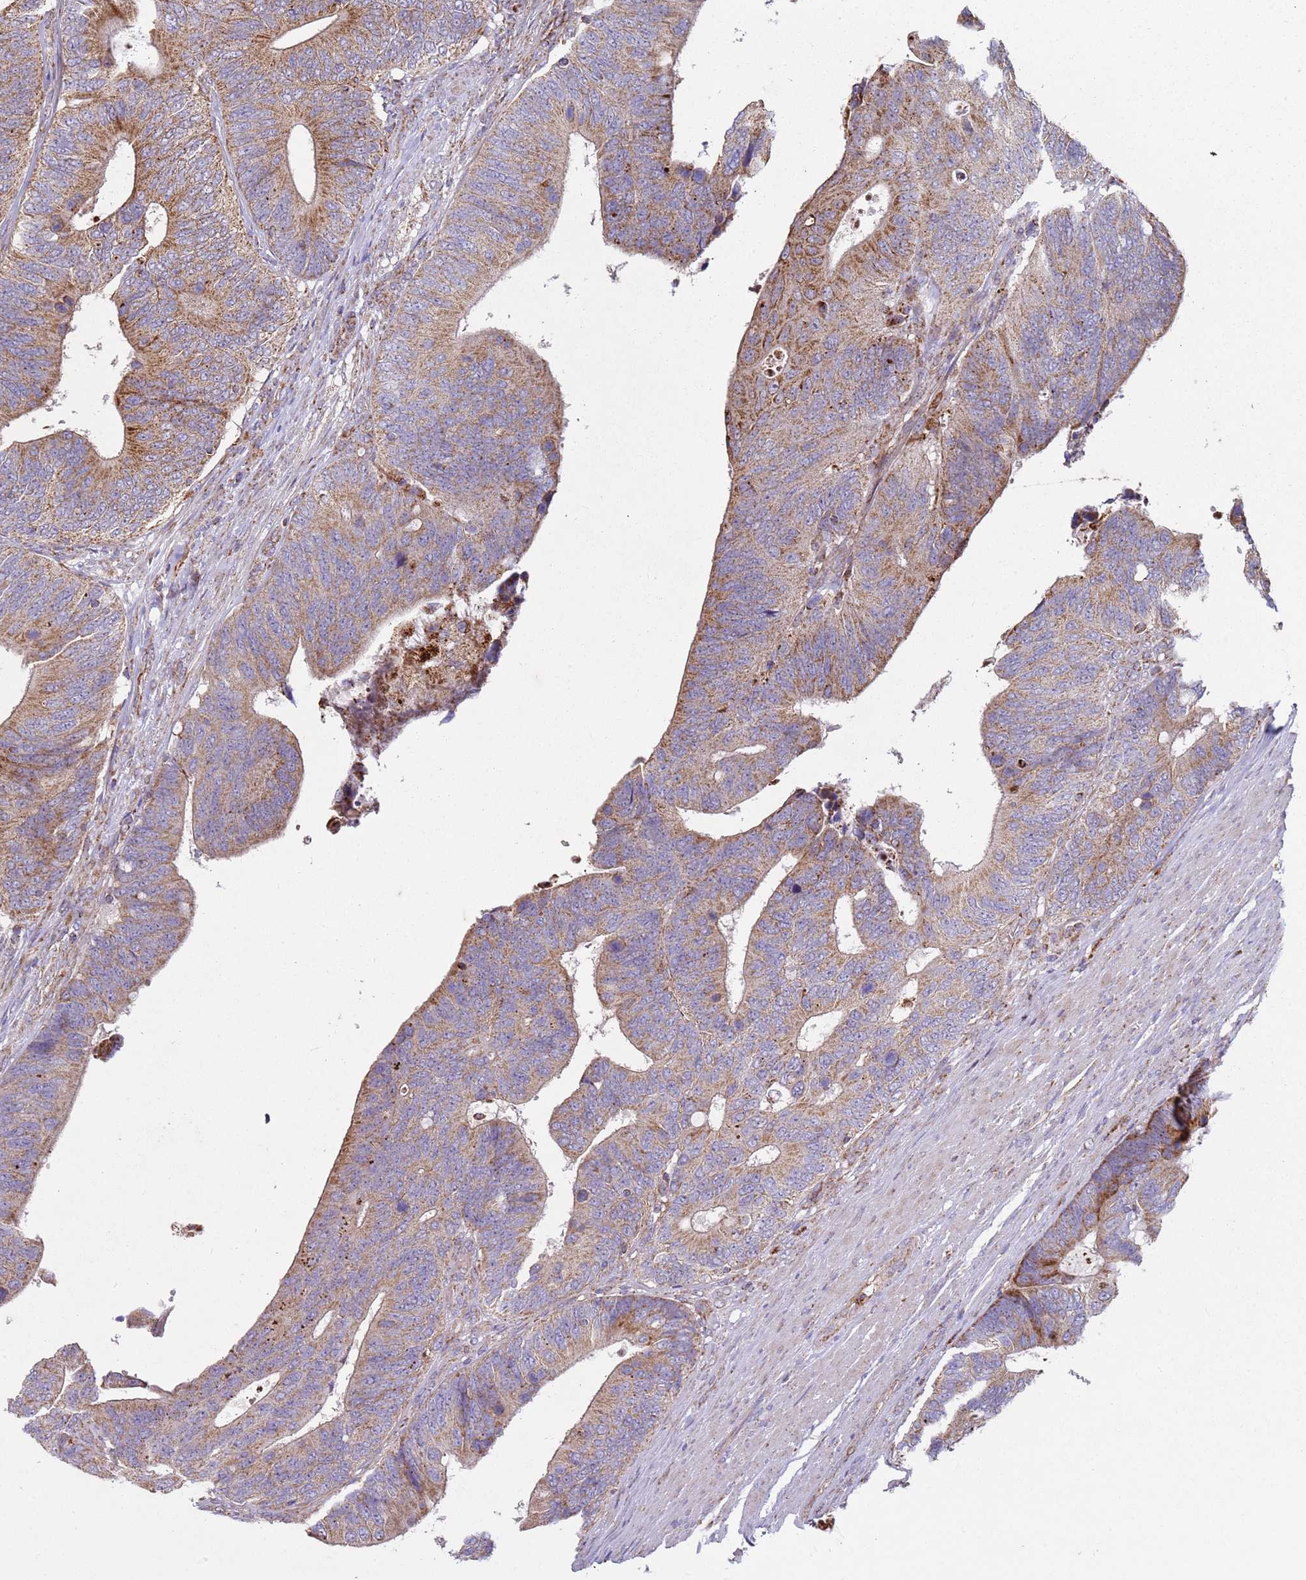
{"staining": {"intensity": "moderate", "quantity": ">75%", "location": "cytoplasmic/membranous"}, "tissue": "colorectal cancer", "cell_type": "Tumor cells", "image_type": "cancer", "snomed": [{"axis": "morphology", "description": "Adenocarcinoma, NOS"}, {"axis": "topography", "description": "Colon"}], "caption": "Approximately >75% of tumor cells in human colorectal cancer (adenocarcinoma) reveal moderate cytoplasmic/membranous protein expression as visualized by brown immunohistochemical staining.", "gene": "FBXO33", "patient": {"sex": "male", "age": 87}}